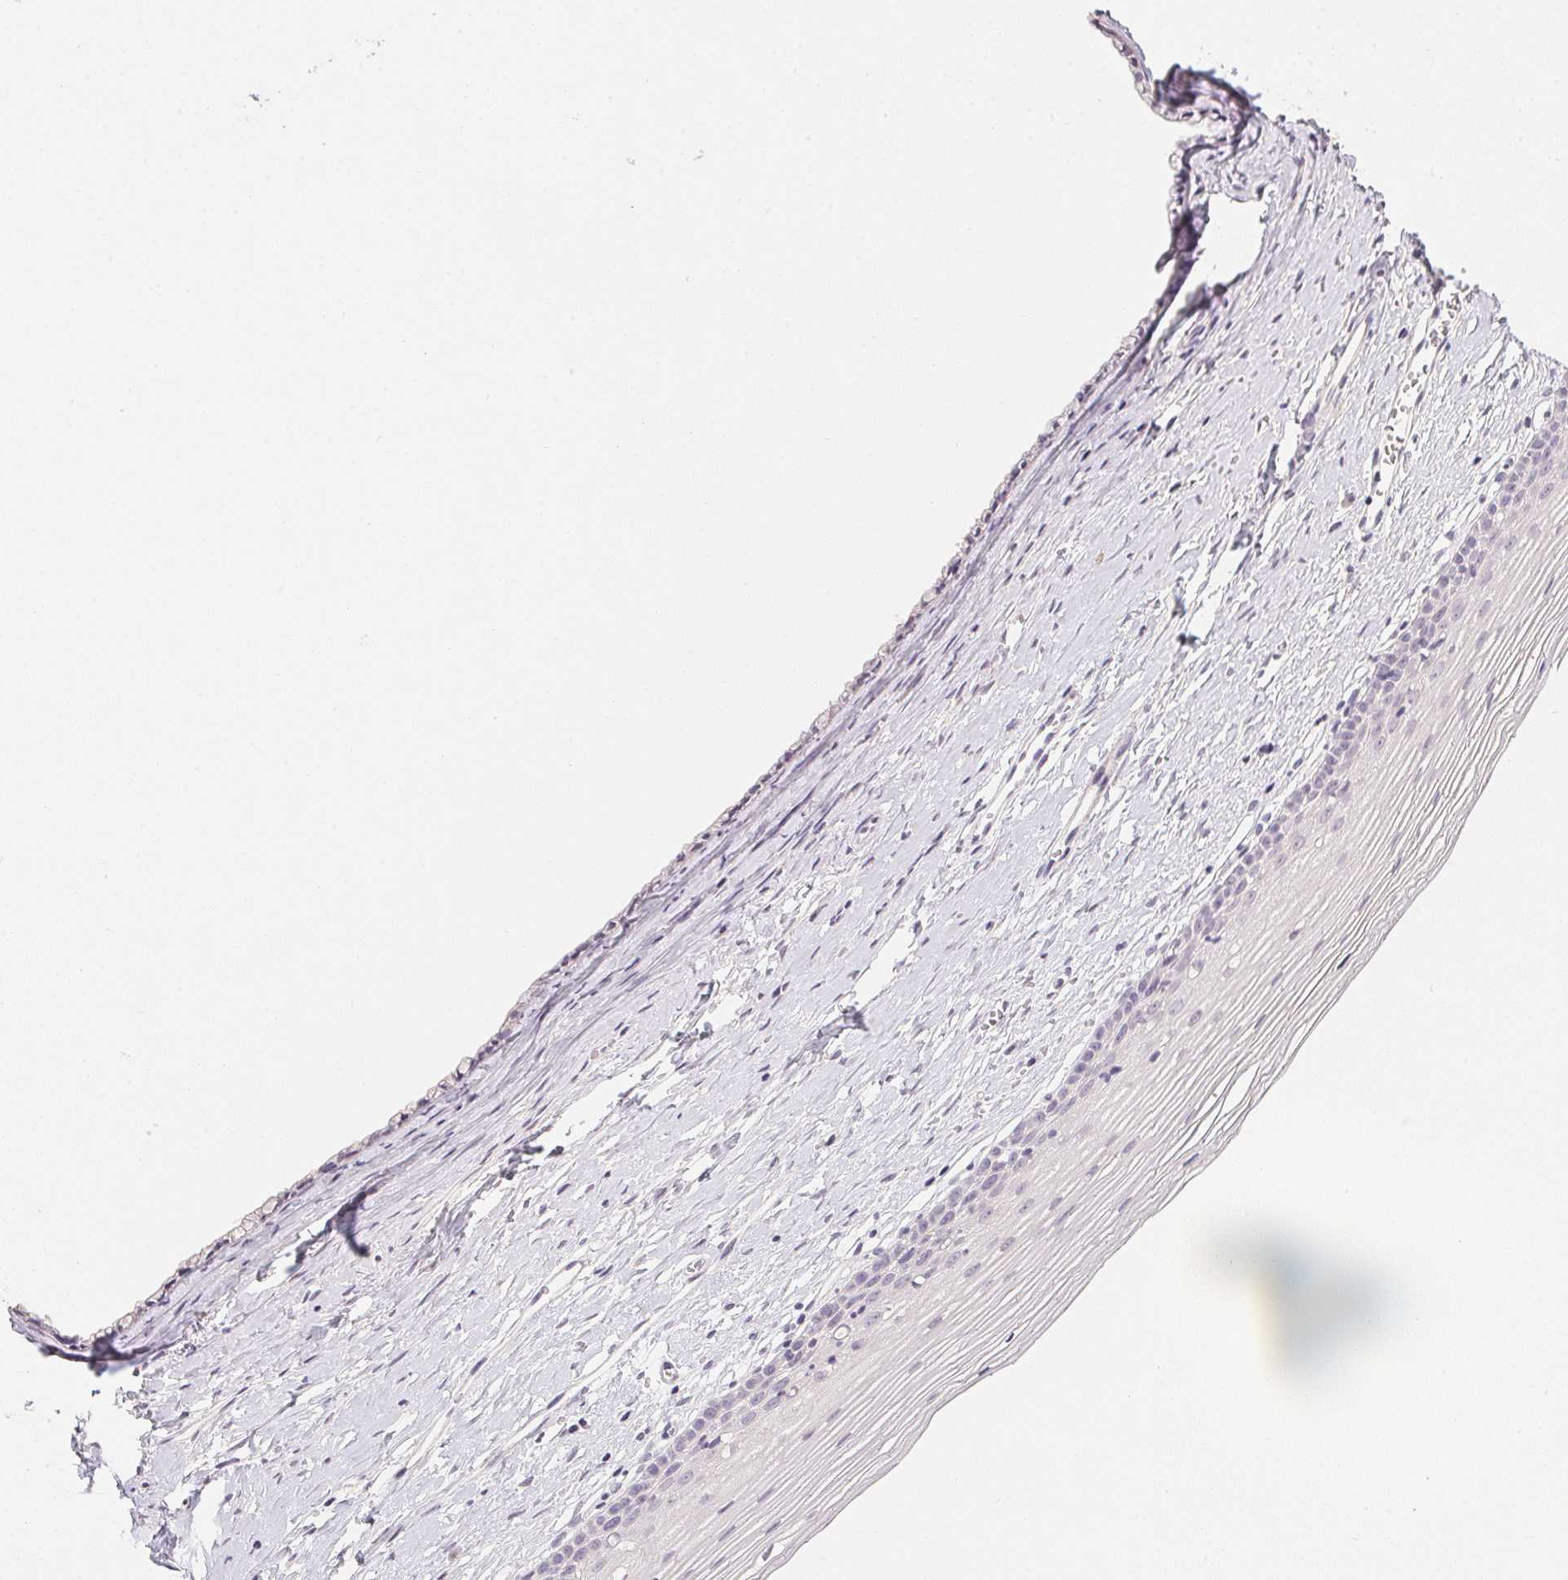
{"staining": {"intensity": "negative", "quantity": "none", "location": "none"}, "tissue": "cervix", "cell_type": "Glandular cells", "image_type": "normal", "snomed": [{"axis": "morphology", "description": "Normal tissue, NOS"}, {"axis": "topography", "description": "Cervix"}], "caption": "IHC photomicrograph of normal cervix stained for a protein (brown), which shows no positivity in glandular cells.", "gene": "PPY", "patient": {"sex": "female", "age": 40}}